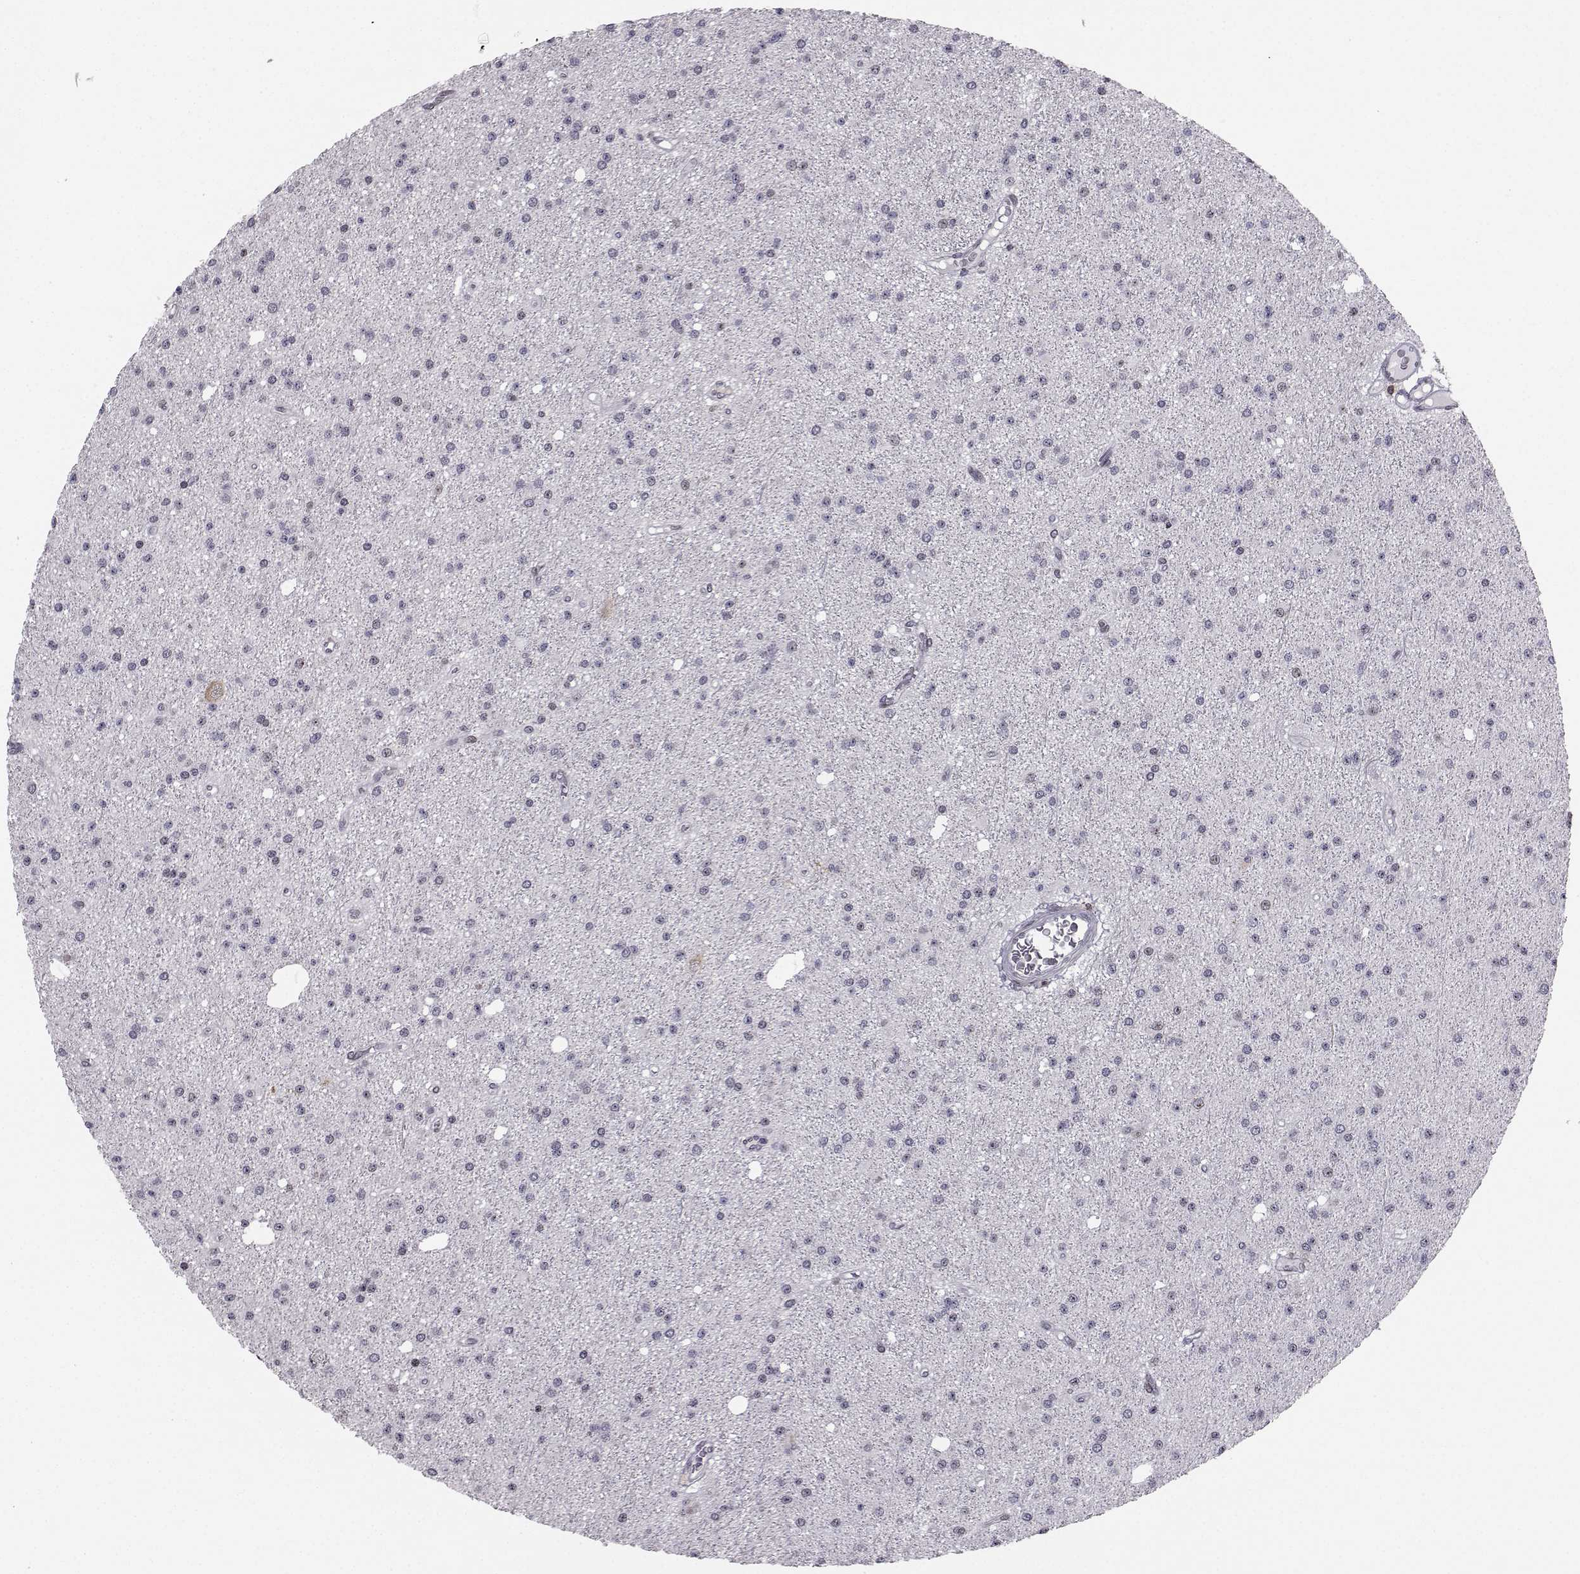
{"staining": {"intensity": "negative", "quantity": "none", "location": "none"}, "tissue": "glioma", "cell_type": "Tumor cells", "image_type": "cancer", "snomed": [{"axis": "morphology", "description": "Glioma, malignant, Low grade"}, {"axis": "topography", "description": "Brain"}], "caption": "This photomicrograph is of glioma stained with immunohistochemistry to label a protein in brown with the nuclei are counter-stained blue. There is no staining in tumor cells. (Stains: DAB (3,3'-diaminobenzidine) immunohistochemistry with hematoxylin counter stain, Microscopy: brightfield microscopy at high magnification).", "gene": "PCP4L1", "patient": {"sex": "male", "age": 27}}